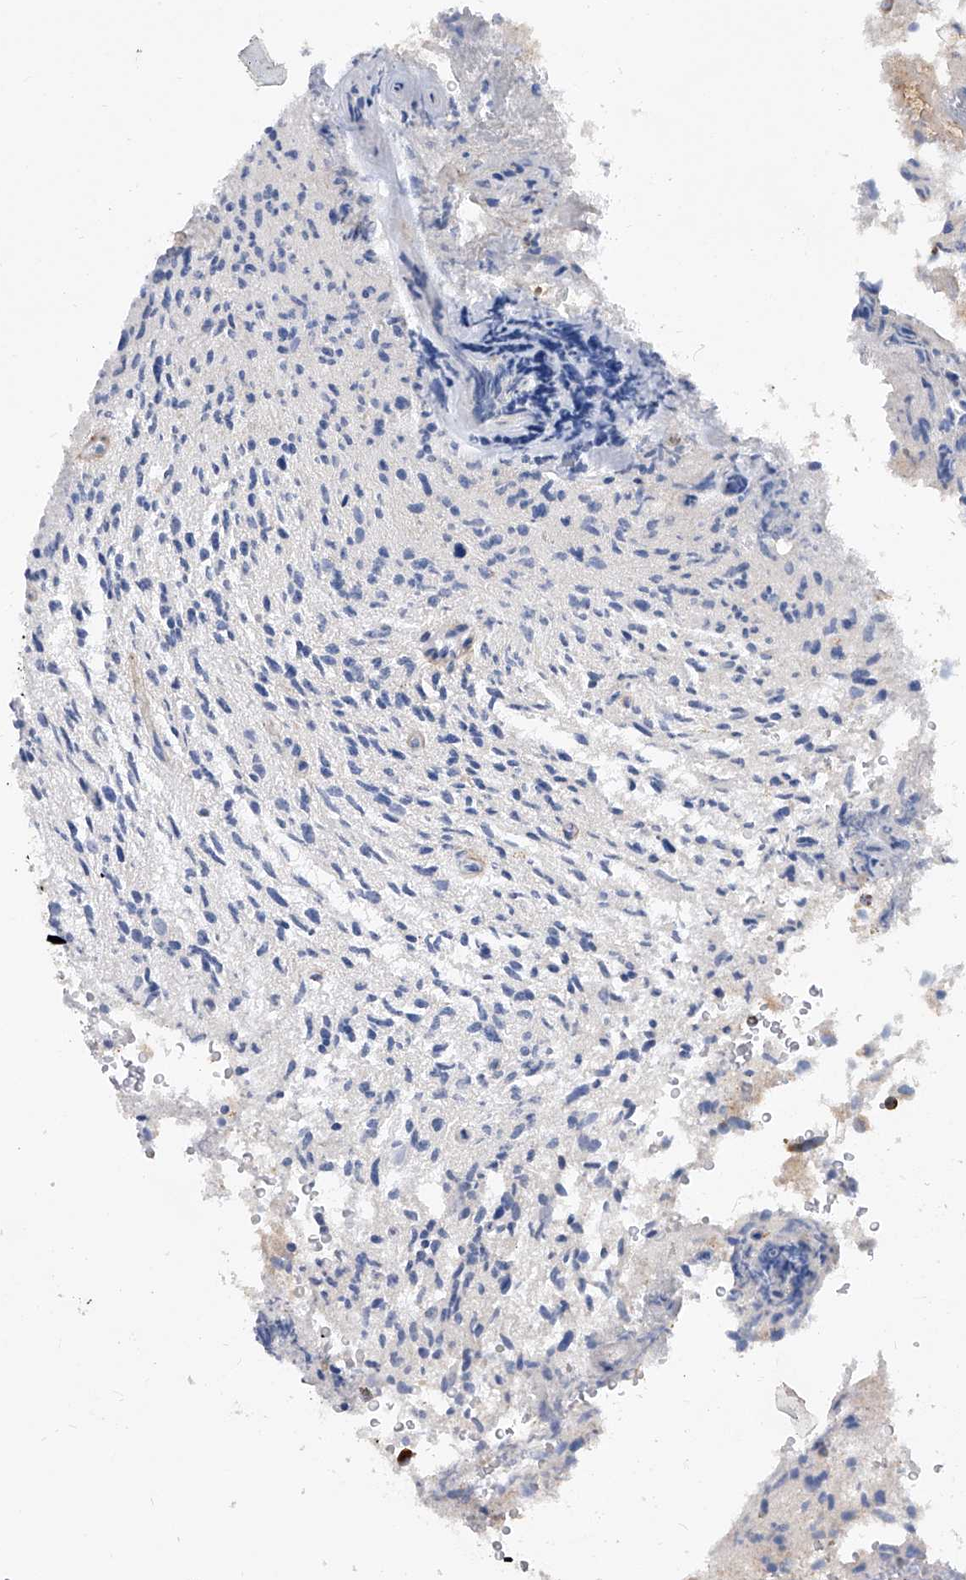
{"staining": {"intensity": "negative", "quantity": "none", "location": "none"}, "tissue": "glioma", "cell_type": "Tumor cells", "image_type": "cancer", "snomed": [{"axis": "morphology", "description": "Glioma, malignant, High grade"}, {"axis": "topography", "description": "Brain"}], "caption": "Tumor cells show no significant positivity in glioma.", "gene": "PDSS2", "patient": {"sex": "female", "age": 57}}